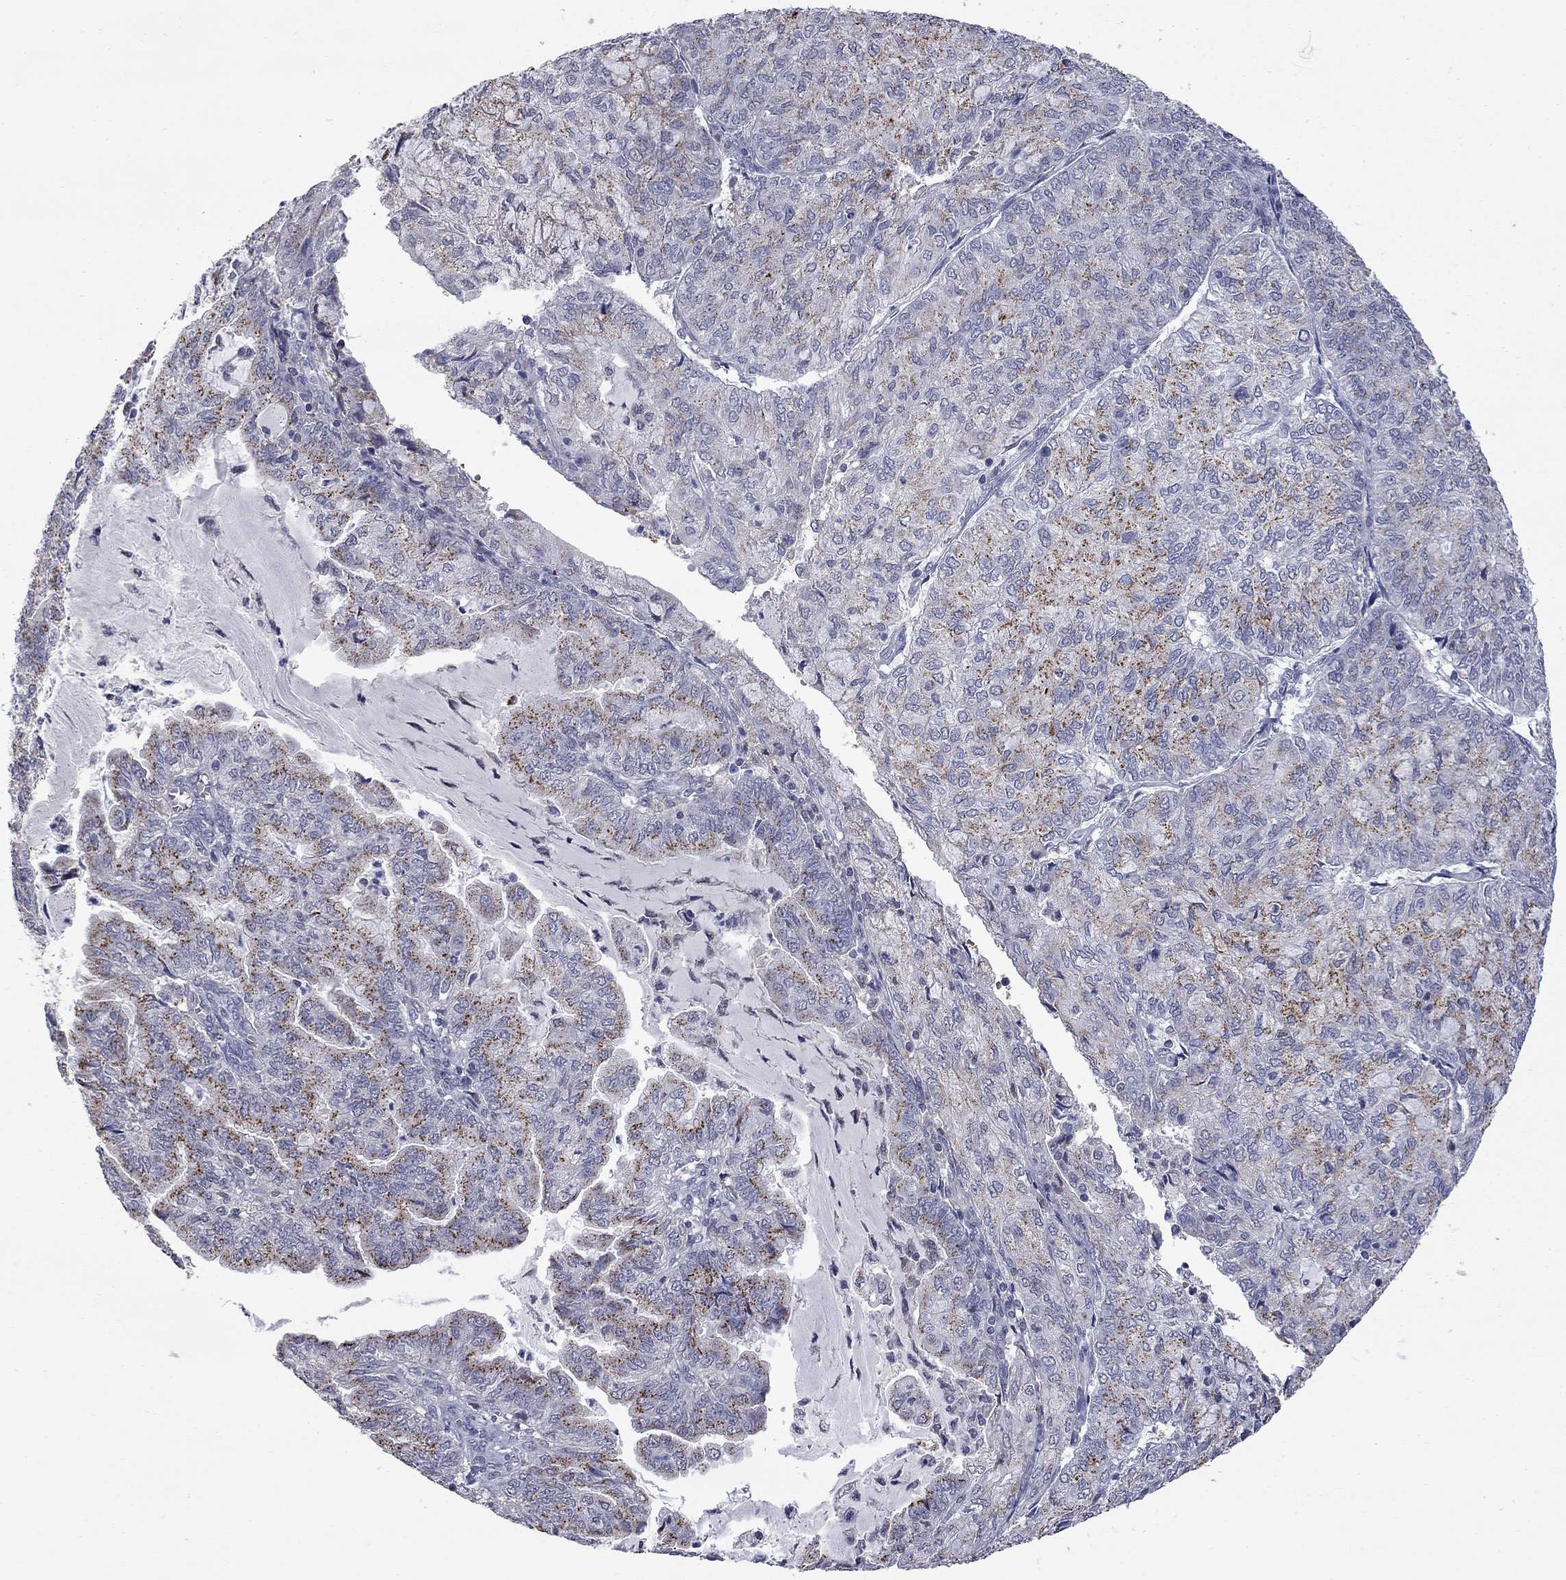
{"staining": {"intensity": "moderate", "quantity": "25%-75%", "location": "cytoplasmic/membranous"}, "tissue": "endometrial cancer", "cell_type": "Tumor cells", "image_type": "cancer", "snomed": [{"axis": "morphology", "description": "Adenocarcinoma, NOS"}, {"axis": "topography", "description": "Endometrium"}], "caption": "Moderate cytoplasmic/membranous expression is present in approximately 25%-75% of tumor cells in endometrial cancer (adenocarcinoma).", "gene": "HTR4", "patient": {"sex": "female", "age": 82}}